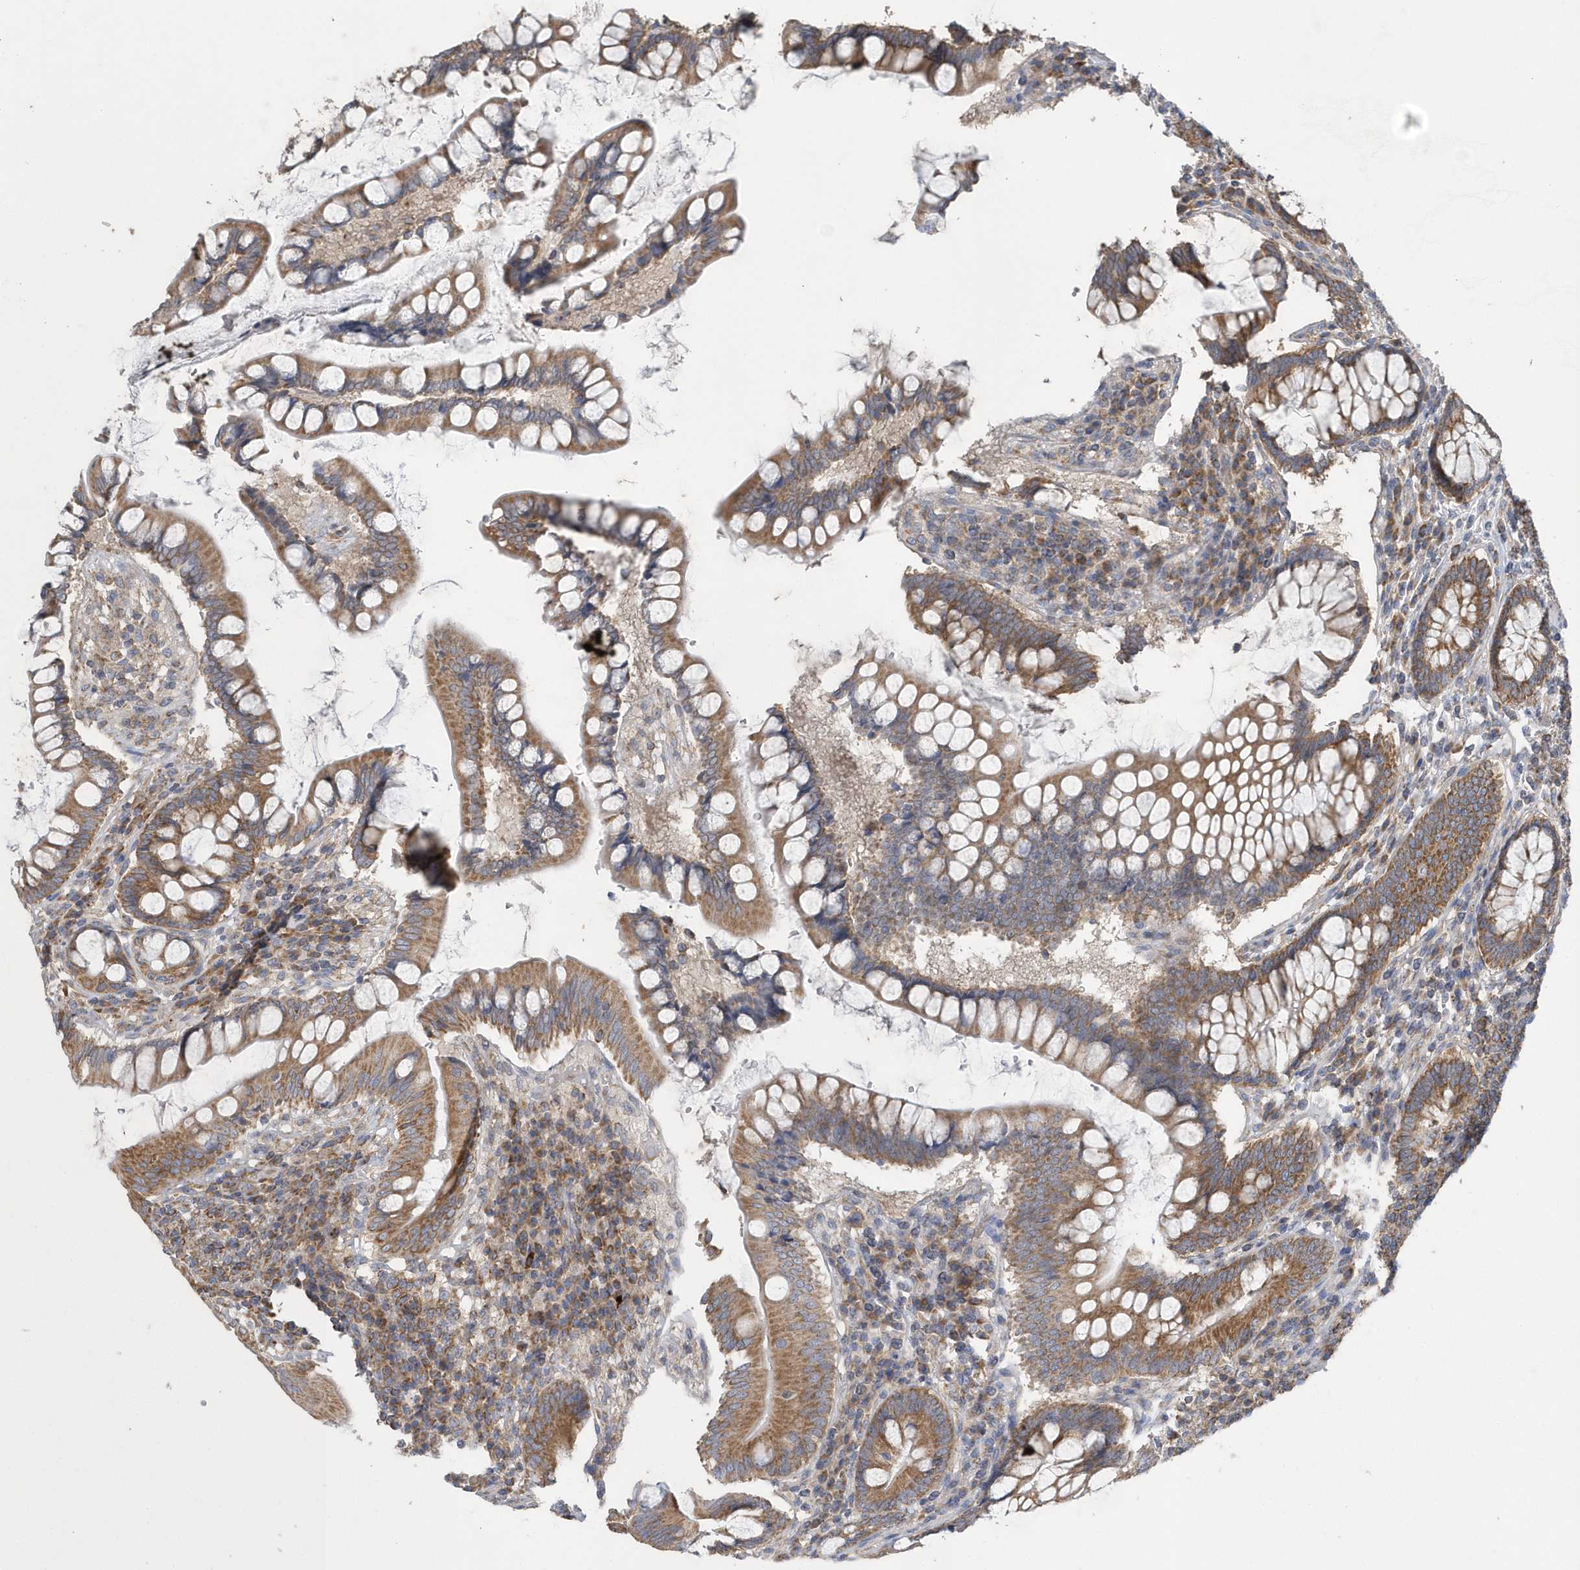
{"staining": {"intensity": "weak", "quantity": ">75%", "location": "cytoplasmic/membranous"}, "tissue": "colon", "cell_type": "Endothelial cells", "image_type": "normal", "snomed": [{"axis": "morphology", "description": "Normal tissue, NOS"}, {"axis": "topography", "description": "Colon"}], "caption": "Immunohistochemistry staining of normal colon, which displays low levels of weak cytoplasmic/membranous staining in about >75% of endothelial cells indicating weak cytoplasmic/membranous protein expression. The staining was performed using DAB (3,3'-diaminobenzidine) (brown) for protein detection and nuclei were counterstained in hematoxylin (blue).", "gene": "SPATA5", "patient": {"sex": "female", "age": 79}}